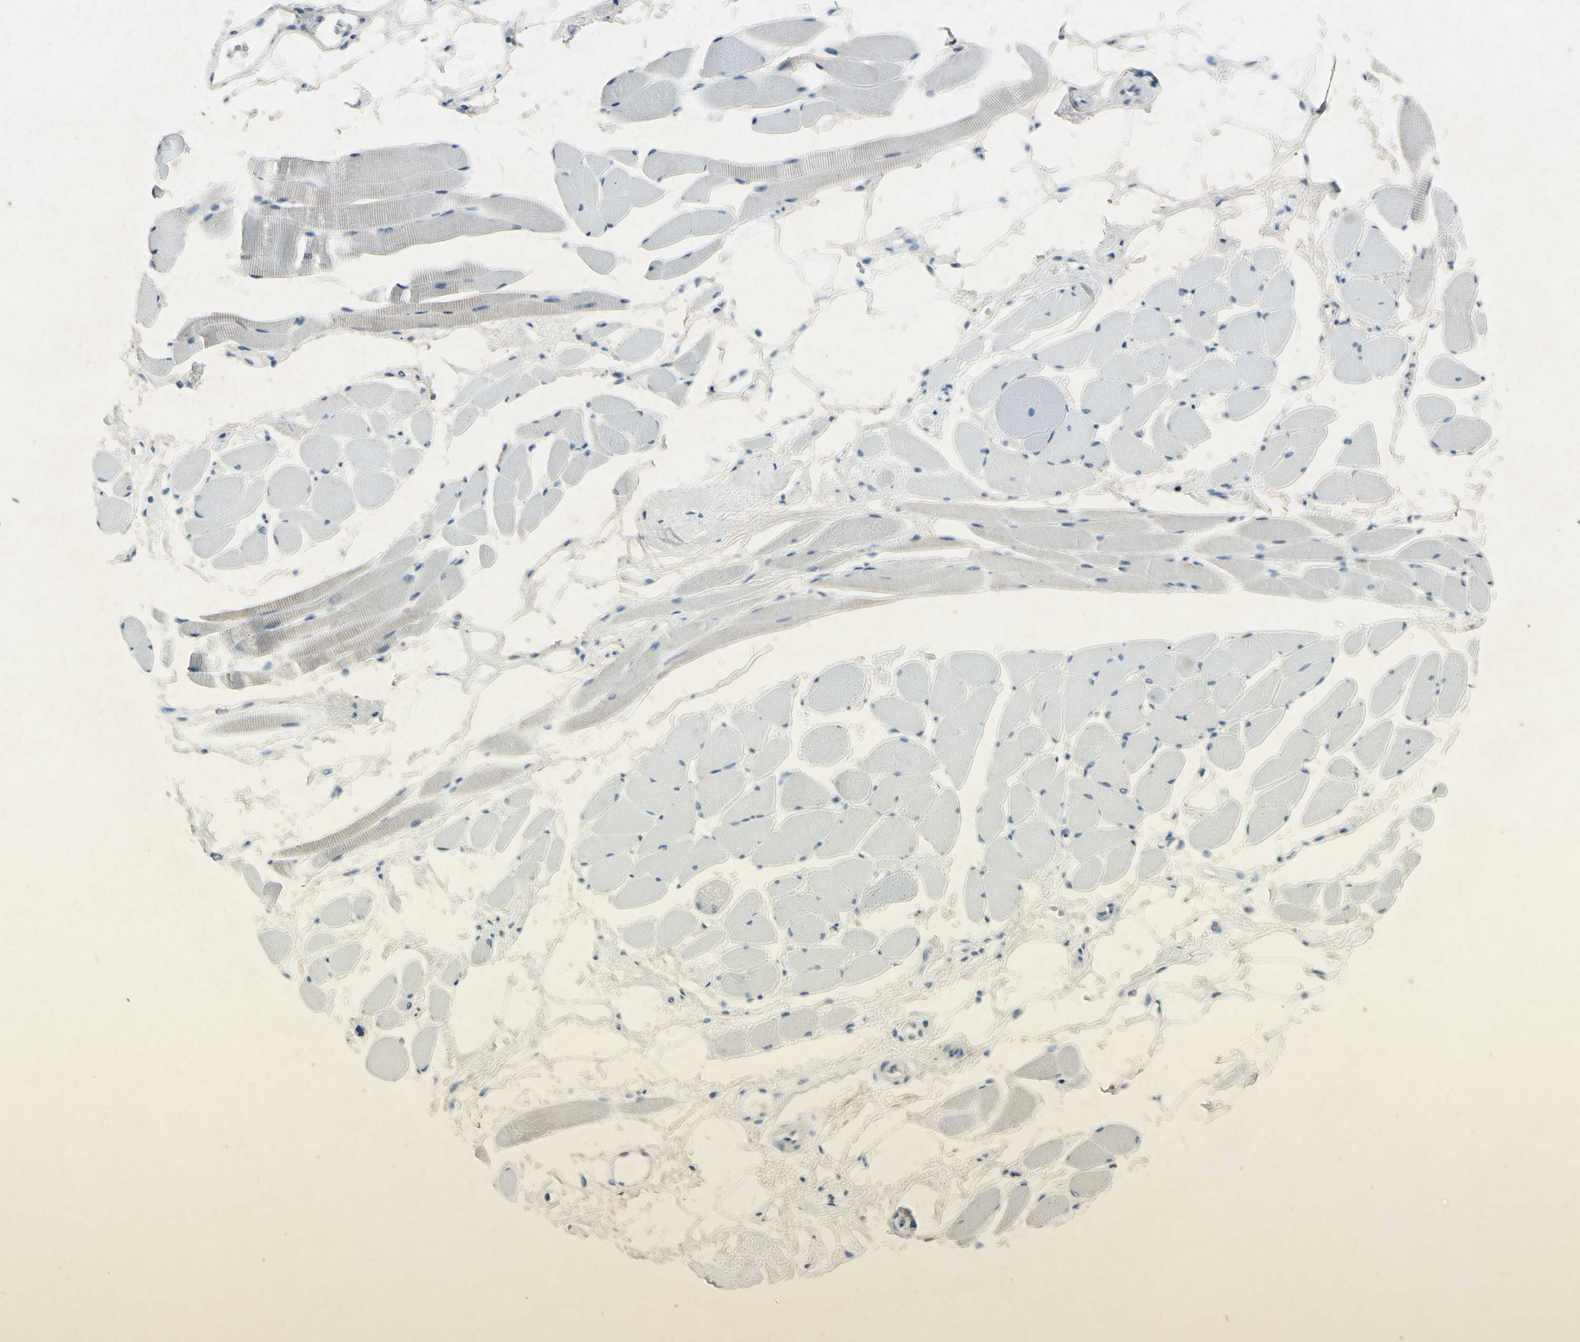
{"staining": {"intensity": "weak", "quantity": "<25%", "location": "cytoplasmic/membranous"}, "tissue": "skeletal muscle", "cell_type": "Myocytes", "image_type": "normal", "snomed": [{"axis": "morphology", "description": "Normal tissue, NOS"}, {"axis": "topography", "description": "Skeletal muscle"}, {"axis": "topography", "description": "Peripheral nerve tissue"}], "caption": "Immunohistochemical staining of benign human skeletal muscle reveals no significant positivity in myocytes. Brightfield microscopy of immunohistochemistry stained with DAB (brown) and hematoxylin (blue), captured at high magnification.", "gene": "SNAP91", "patient": {"sex": "female", "age": 84}}